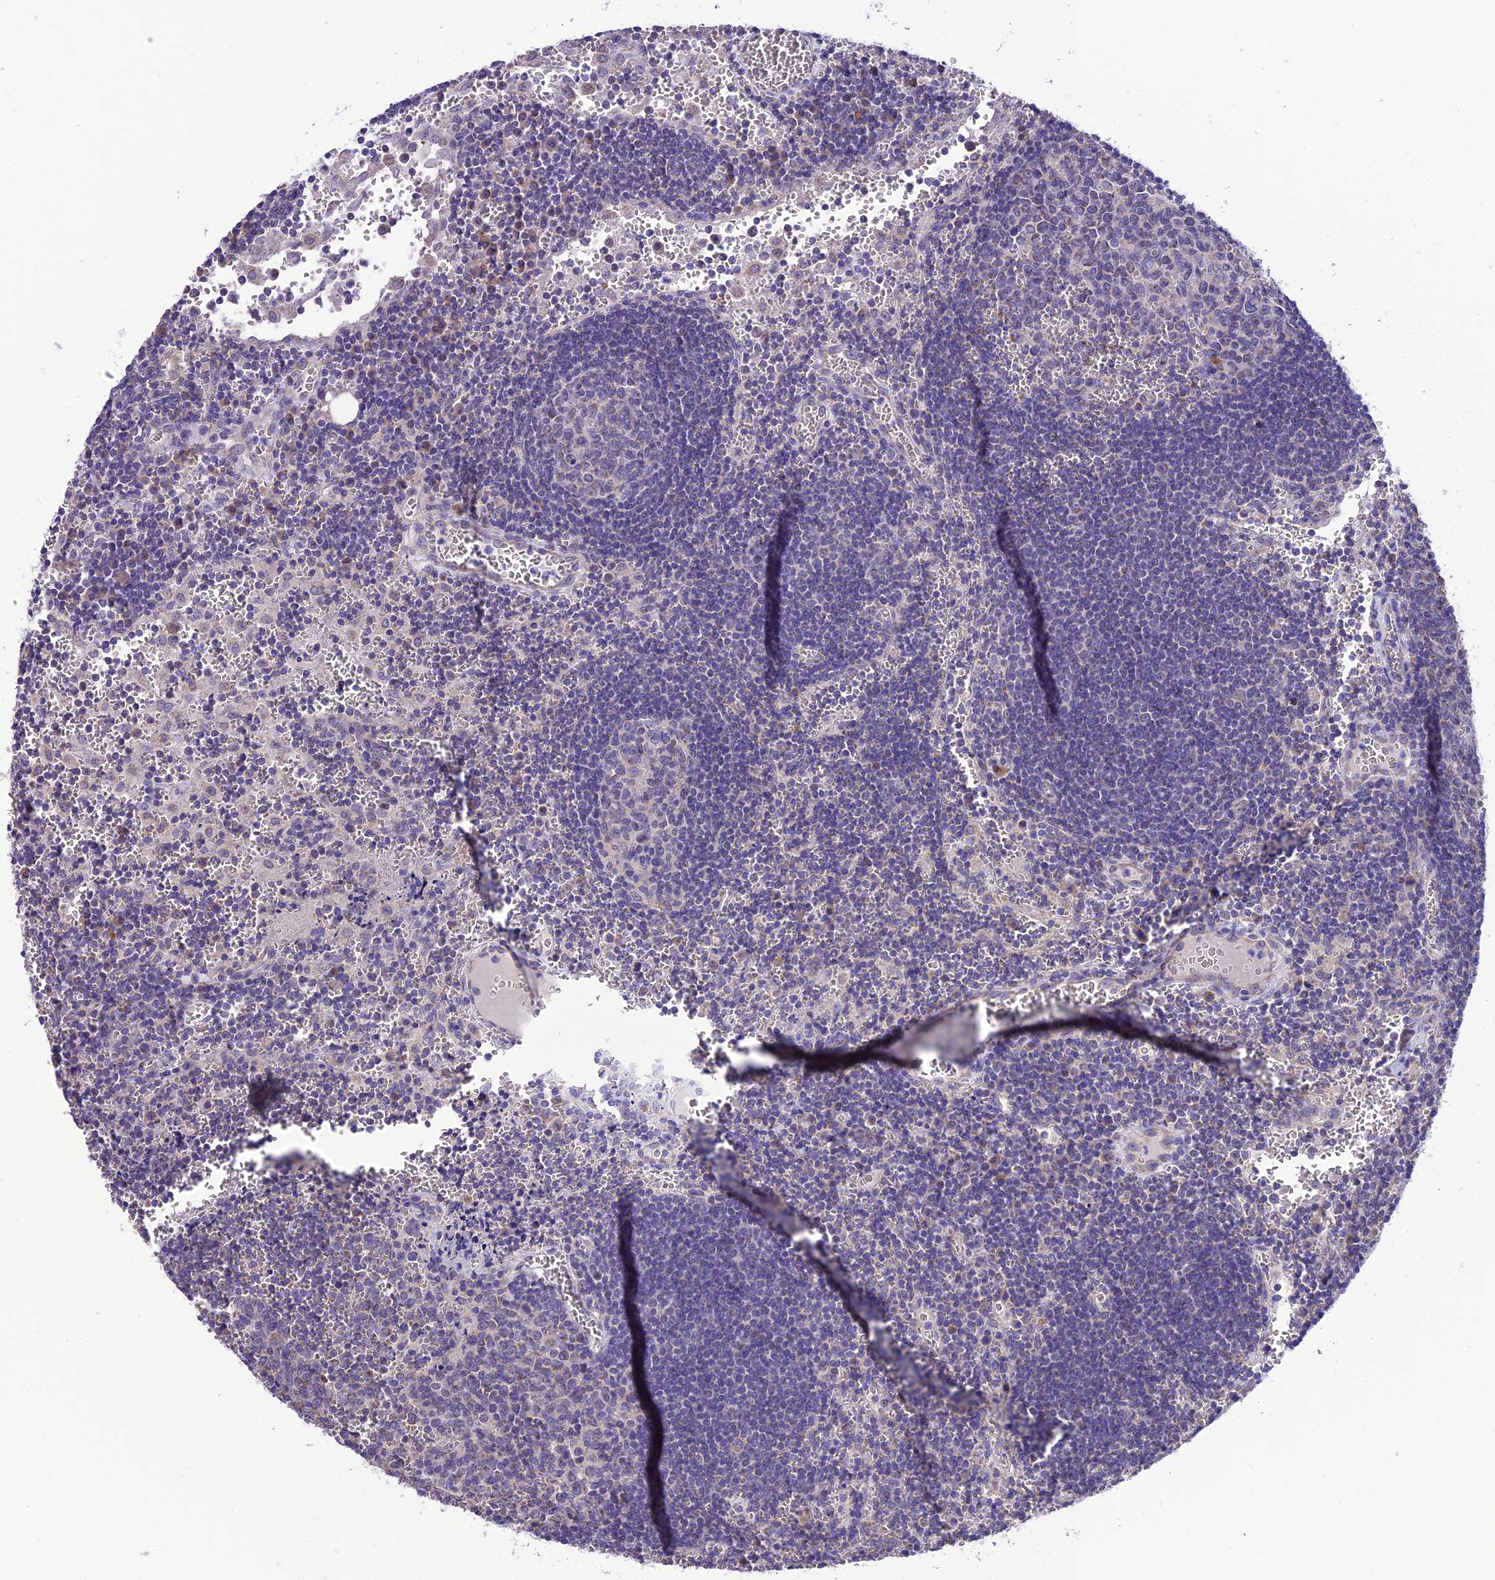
{"staining": {"intensity": "weak", "quantity": "<25%", "location": "cytoplasmic/membranous"}, "tissue": "lymph node", "cell_type": "Germinal center cells", "image_type": "normal", "snomed": [{"axis": "morphology", "description": "Normal tissue, NOS"}, {"axis": "topography", "description": "Lymph node"}], "caption": "Immunohistochemistry of unremarkable lymph node reveals no positivity in germinal center cells.", "gene": "HOGA1", "patient": {"sex": "female", "age": 73}}